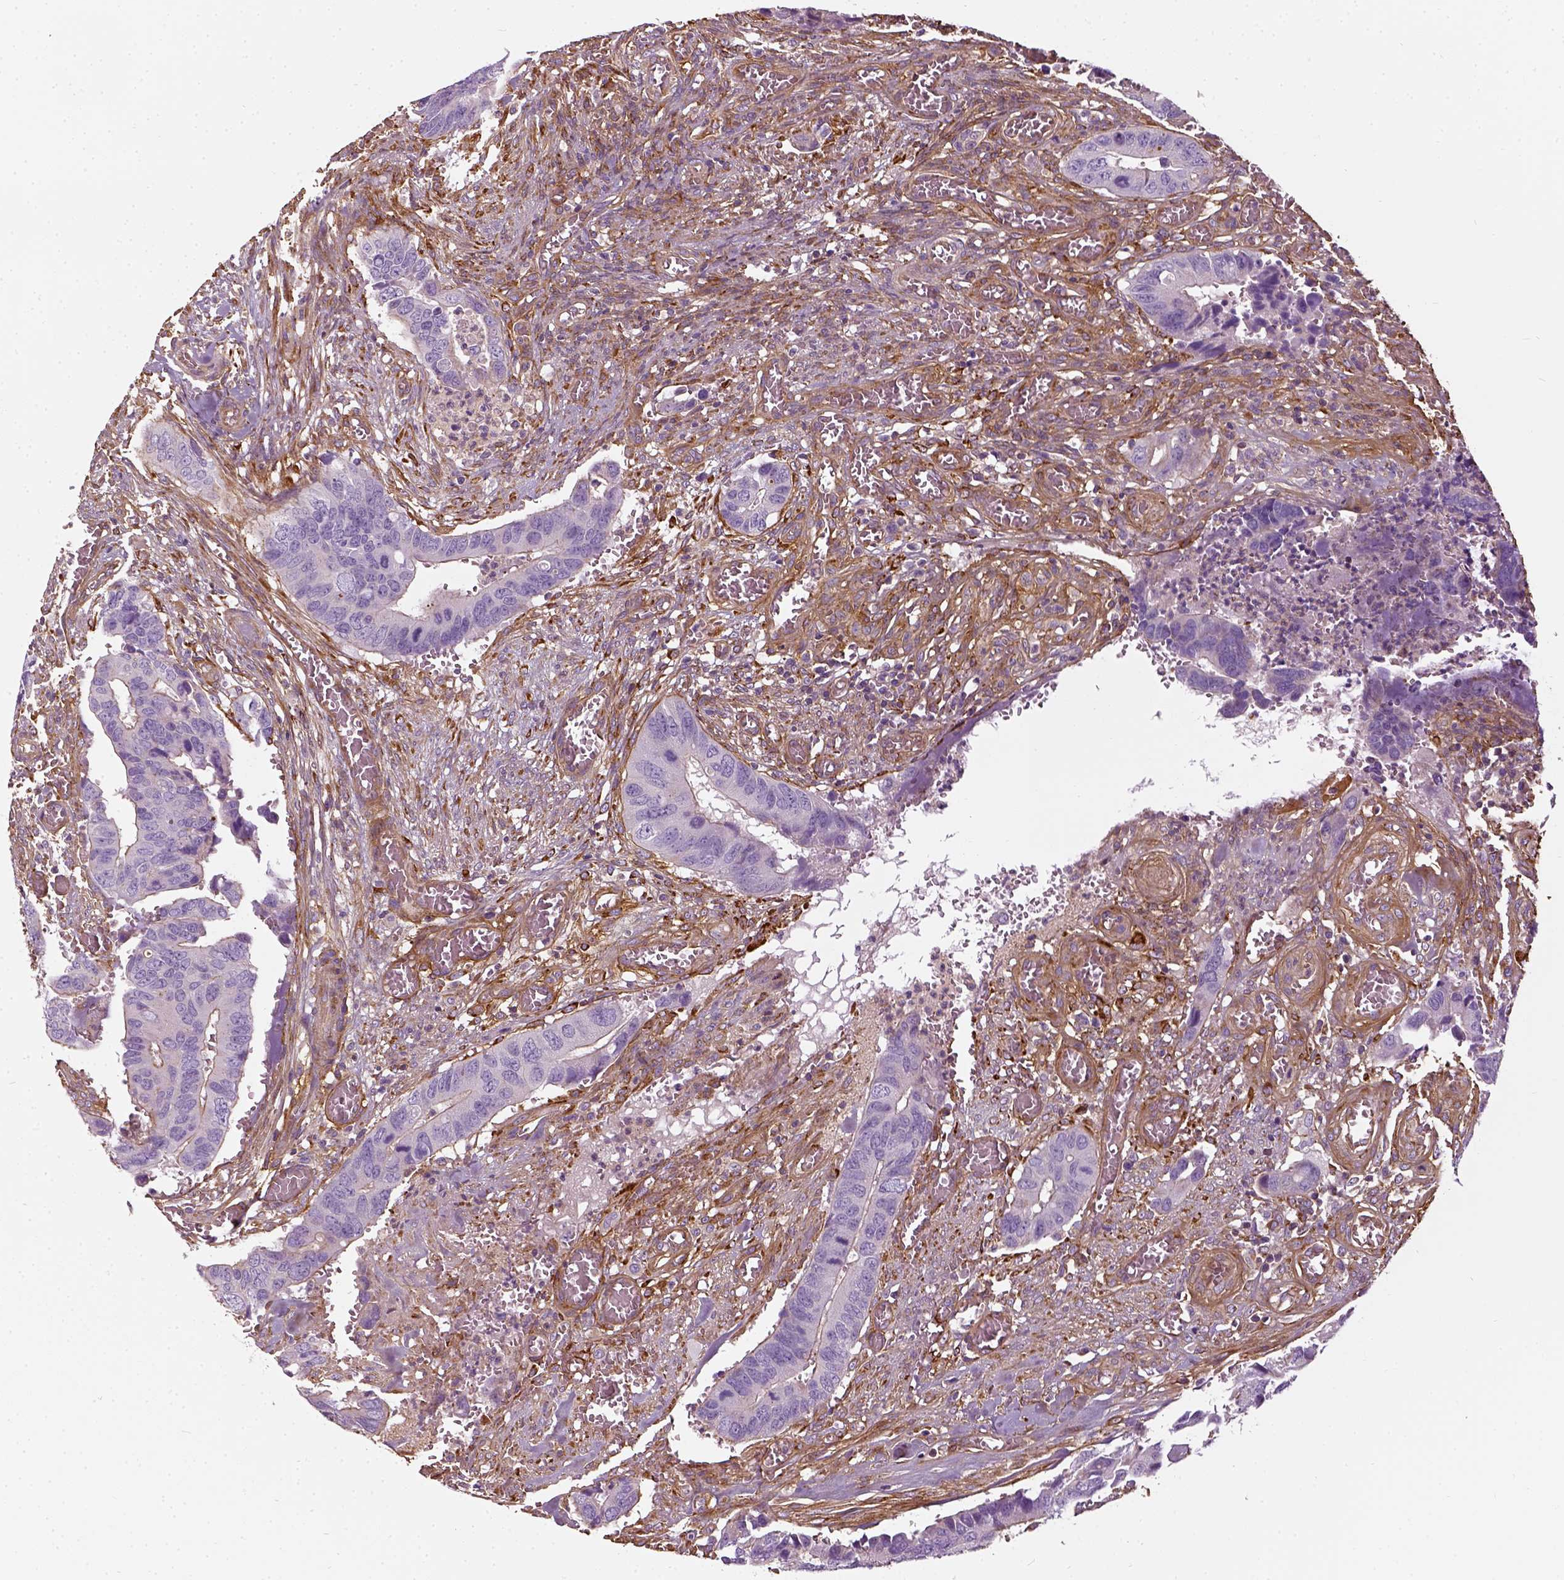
{"staining": {"intensity": "negative", "quantity": "none", "location": "none"}, "tissue": "colorectal cancer", "cell_type": "Tumor cells", "image_type": "cancer", "snomed": [{"axis": "morphology", "description": "Adenocarcinoma, NOS"}, {"axis": "topography", "description": "Colon"}], "caption": "High power microscopy micrograph of an immunohistochemistry photomicrograph of colorectal adenocarcinoma, revealing no significant expression in tumor cells. The staining is performed using DAB brown chromogen with nuclei counter-stained in using hematoxylin.", "gene": "COL6A2", "patient": {"sex": "male", "age": 49}}